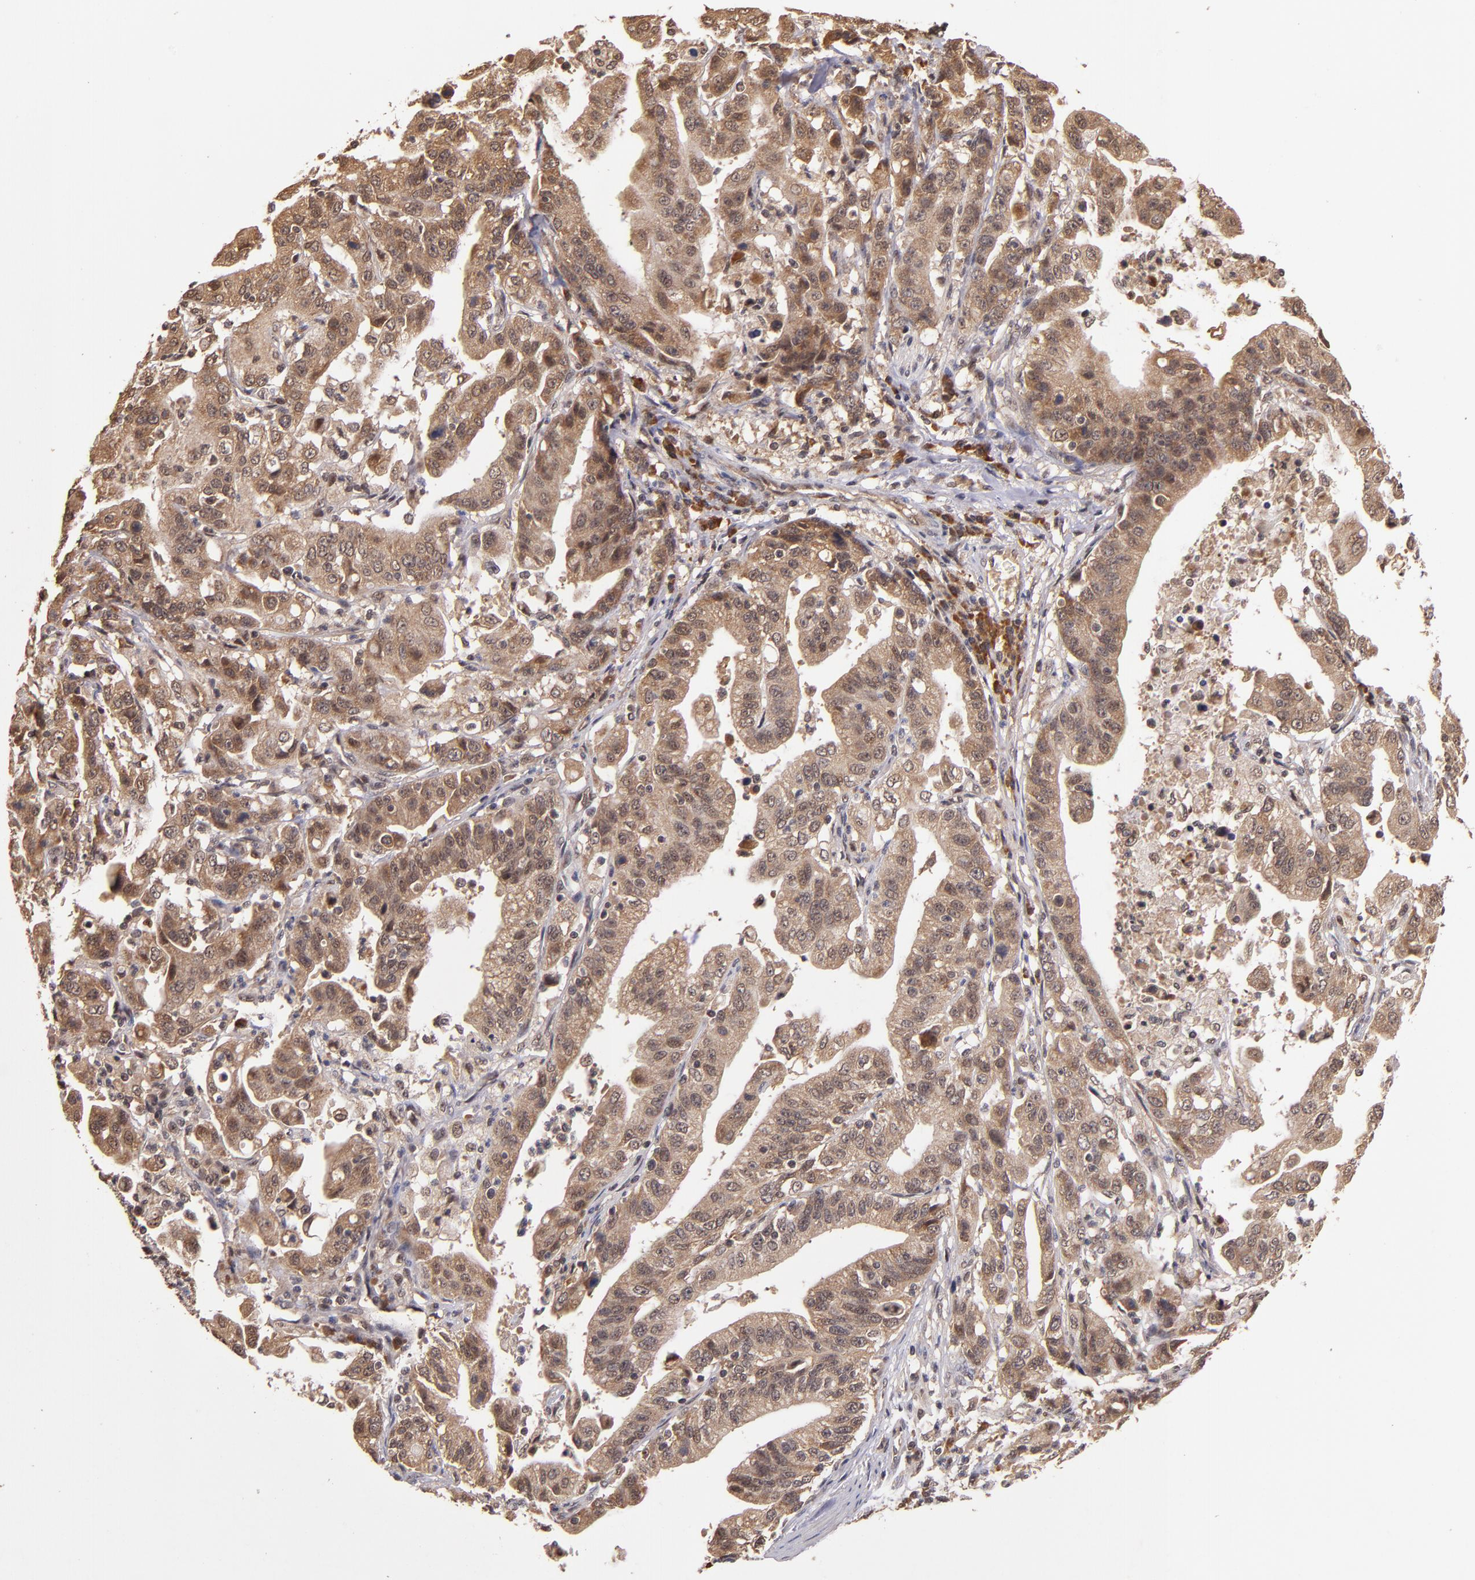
{"staining": {"intensity": "moderate", "quantity": ">75%", "location": "cytoplasmic/membranous"}, "tissue": "stomach cancer", "cell_type": "Tumor cells", "image_type": "cancer", "snomed": [{"axis": "morphology", "description": "Adenocarcinoma, NOS"}, {"axis": "topography", "description": "Stomach, upper"}], "caption": "Human stomach adenocarcinoma stained with a brown dye displays moderate cytoplasmic/membranous positive expression in approximately >75% of tumor cells.", "gene": "RIOK3", "patient": {"sex": "female", "age": 50}}